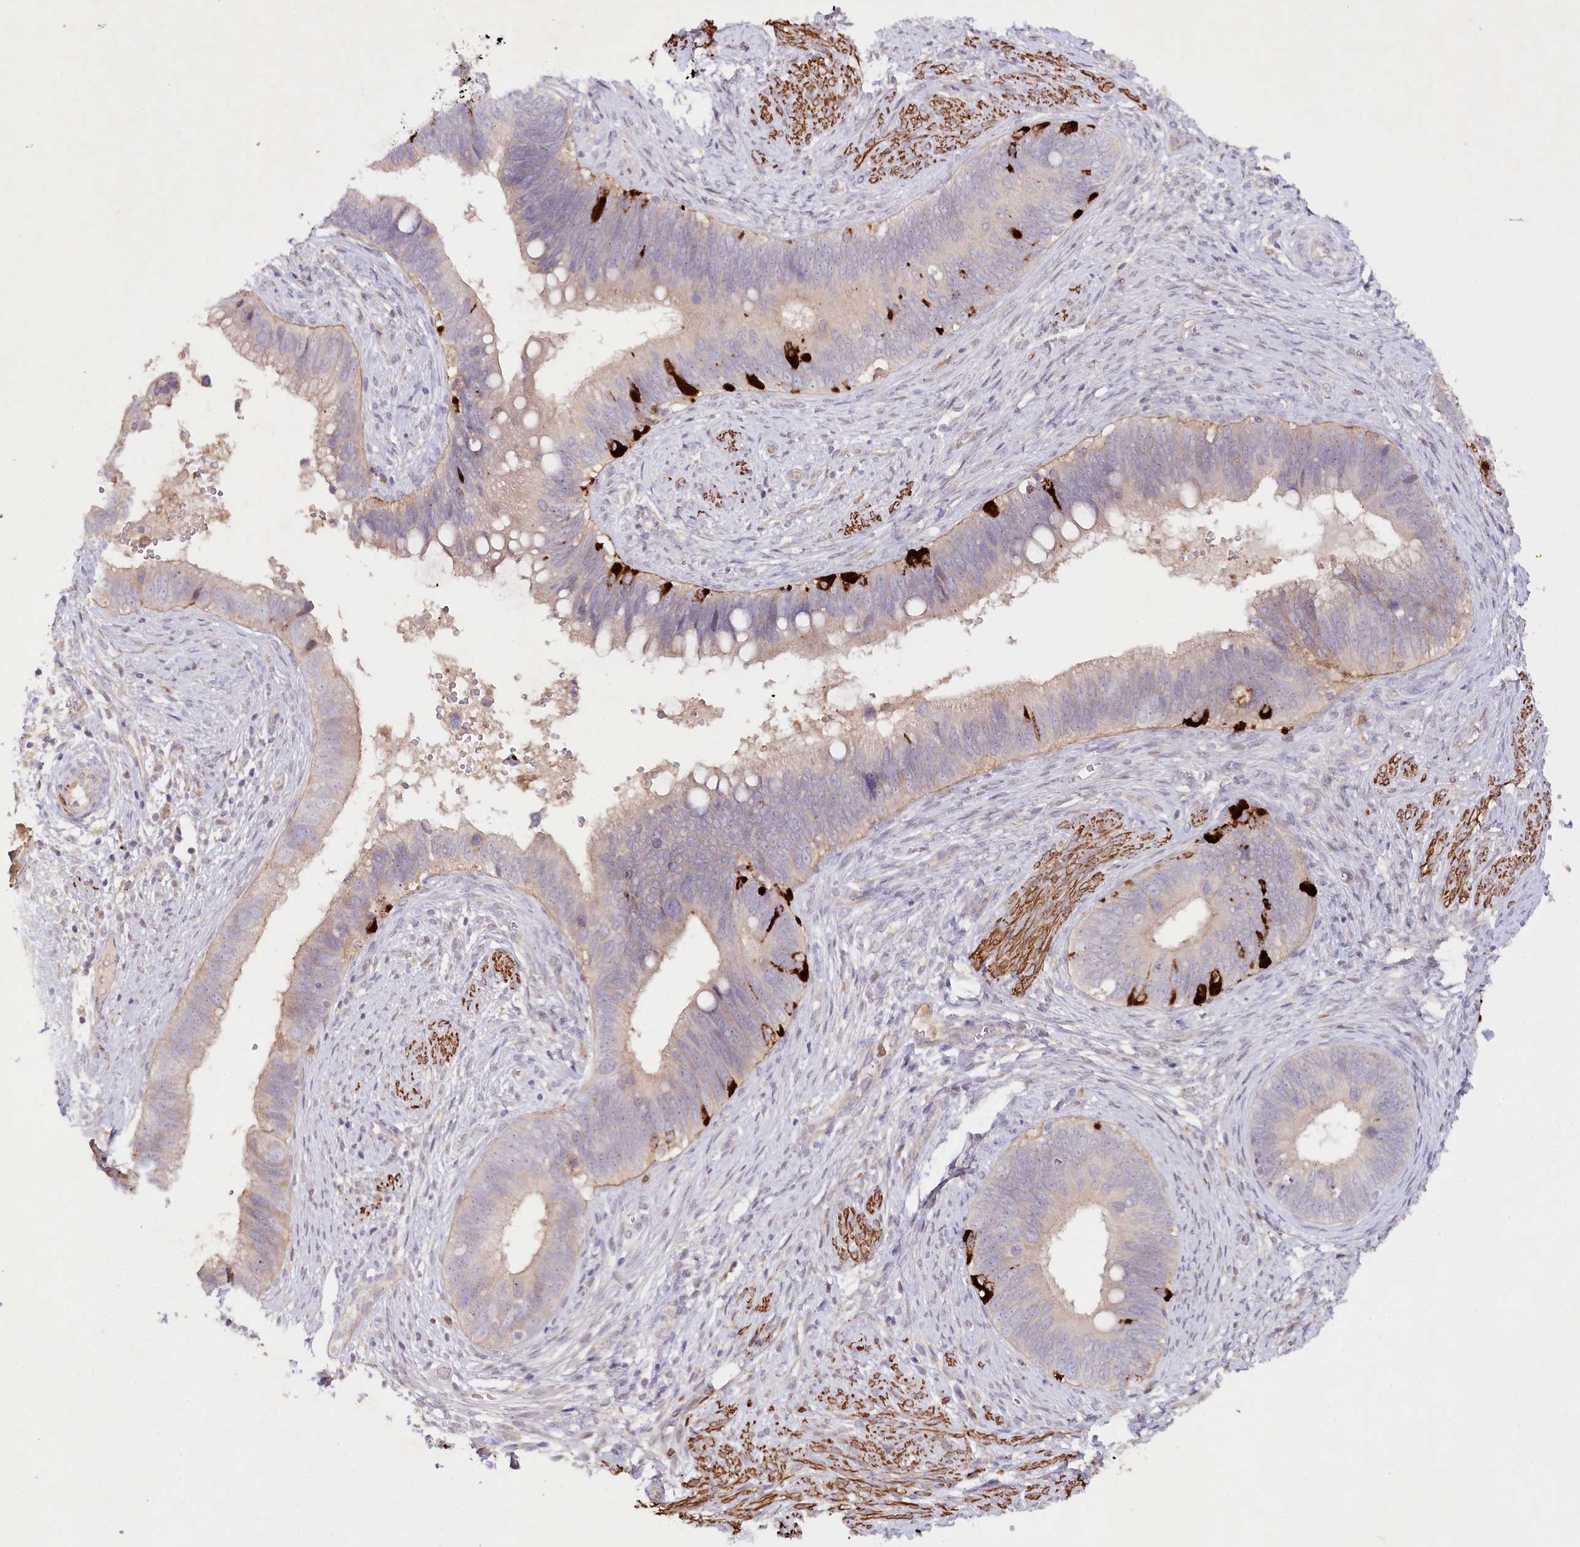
{"staining": {"intensity": "strong", "quantity": "<25%", "location": "cytoplasmic/membranous"}, "tissue": "cervical cancer", "cell_type": "Tumor cells", "image_type": "cancer", "snomed": [{"axis": "morphology", "description": "Adenocarcinoma, NOS"}, {"axis": "topography", "description": "Cervix"}], "caption": "This histopathology image exhibits adenocarcinoma (cervical) stained with IHC to label a protein in brown. The cytoplasmic/membranous of tumor cells show strong positivity for the protein. Nuclei are counter-stained blue.", "gene": "ALDH3B1", "patient": {"sex": "female", "age": 42}}